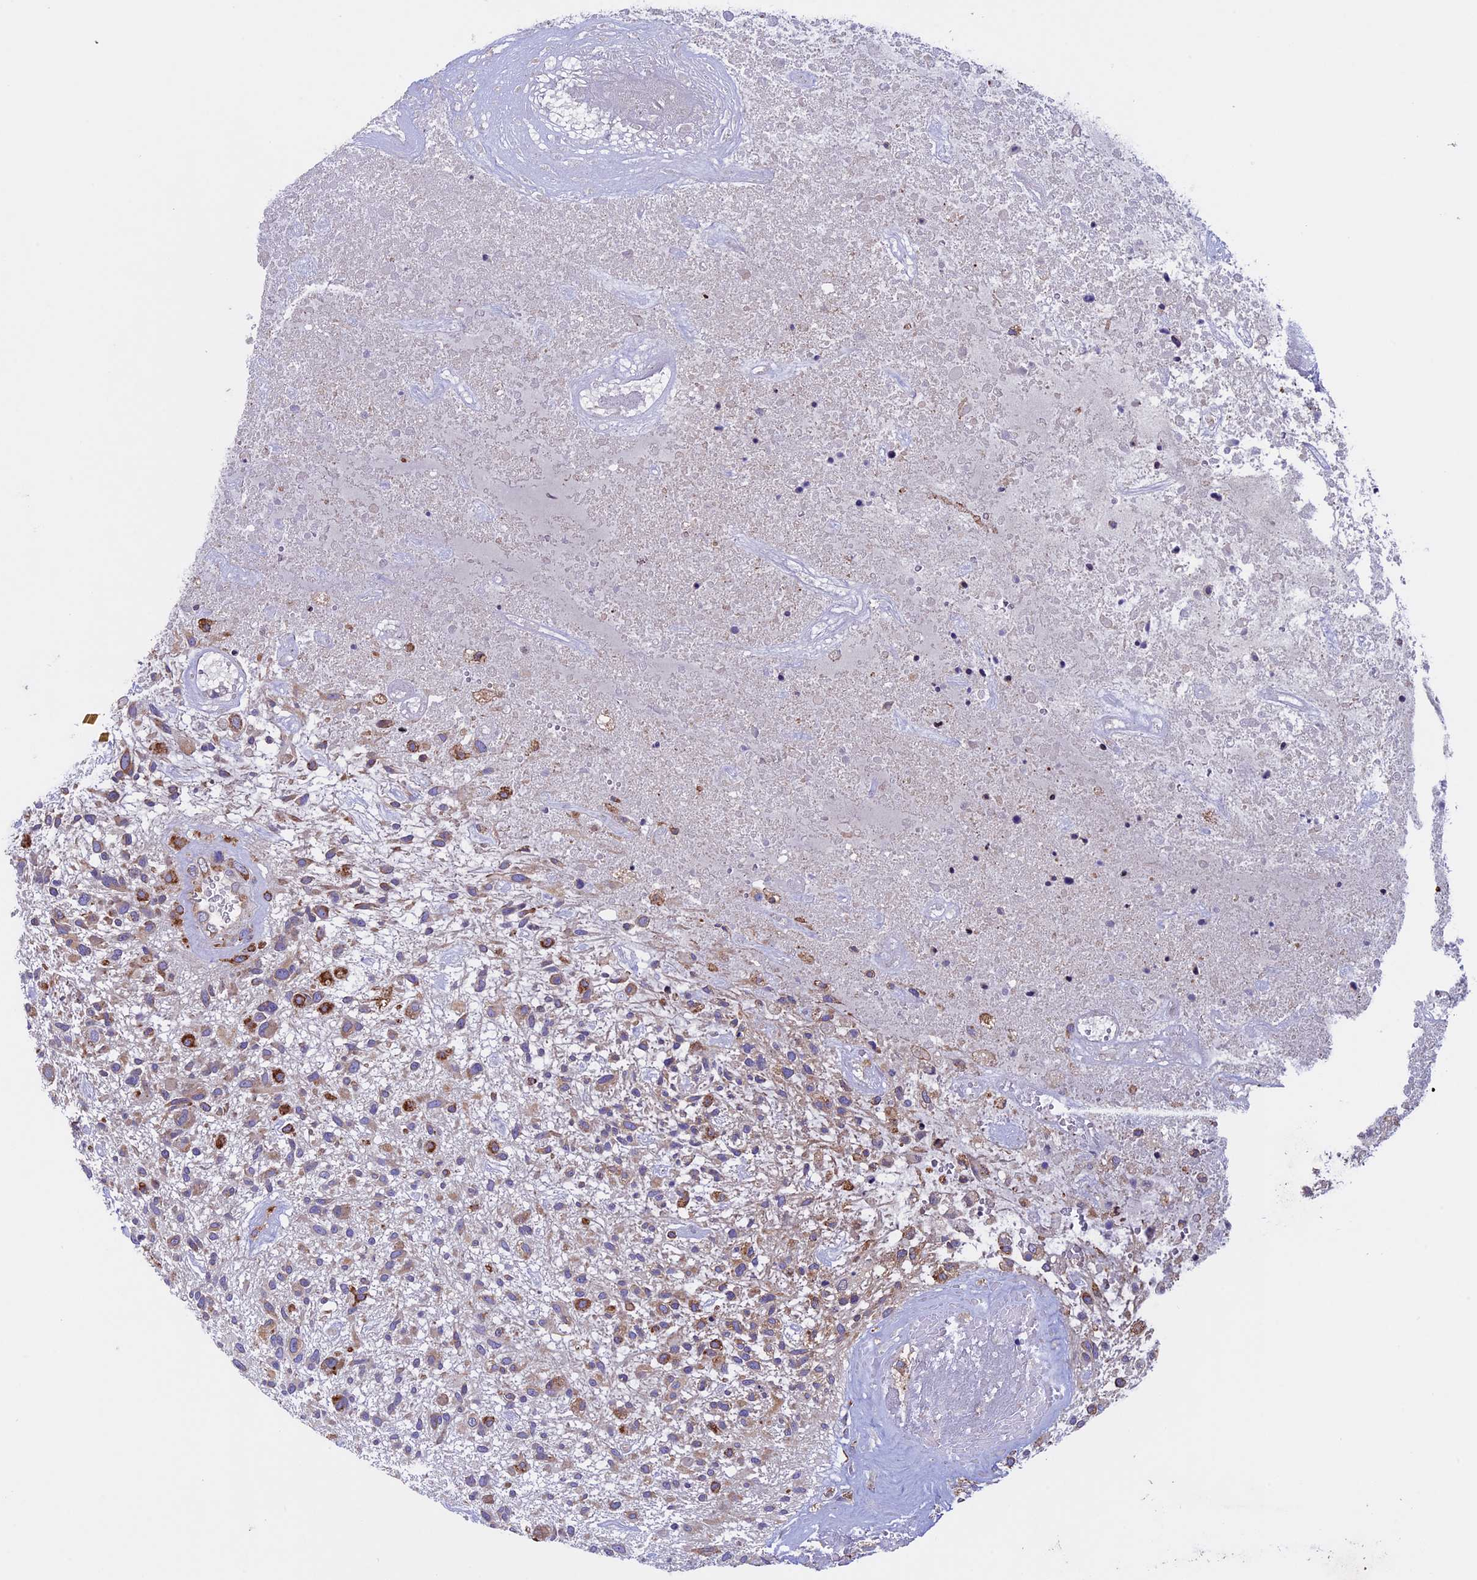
{"staining": {"intensity": "moderate", "quantity": "<25%", "location": "cytoplasmic/membranous"}, "tissue": "glioma", "cell_type": "Tumor cells", "image_type": "cancer", "snomed": [{"axis": "morphology", "description": "Glioma, malignant, High grade"}, {"axis": "topography", "description": "Brain"}], "caption": "A histopathology image of high-grade glioma (malignant) stained for a protein reveals moderate cytoplasmic/membranous brown staining in tumor cells.", "gene": "BTBD3", "patient": {"sex": "male", "age": 47}}